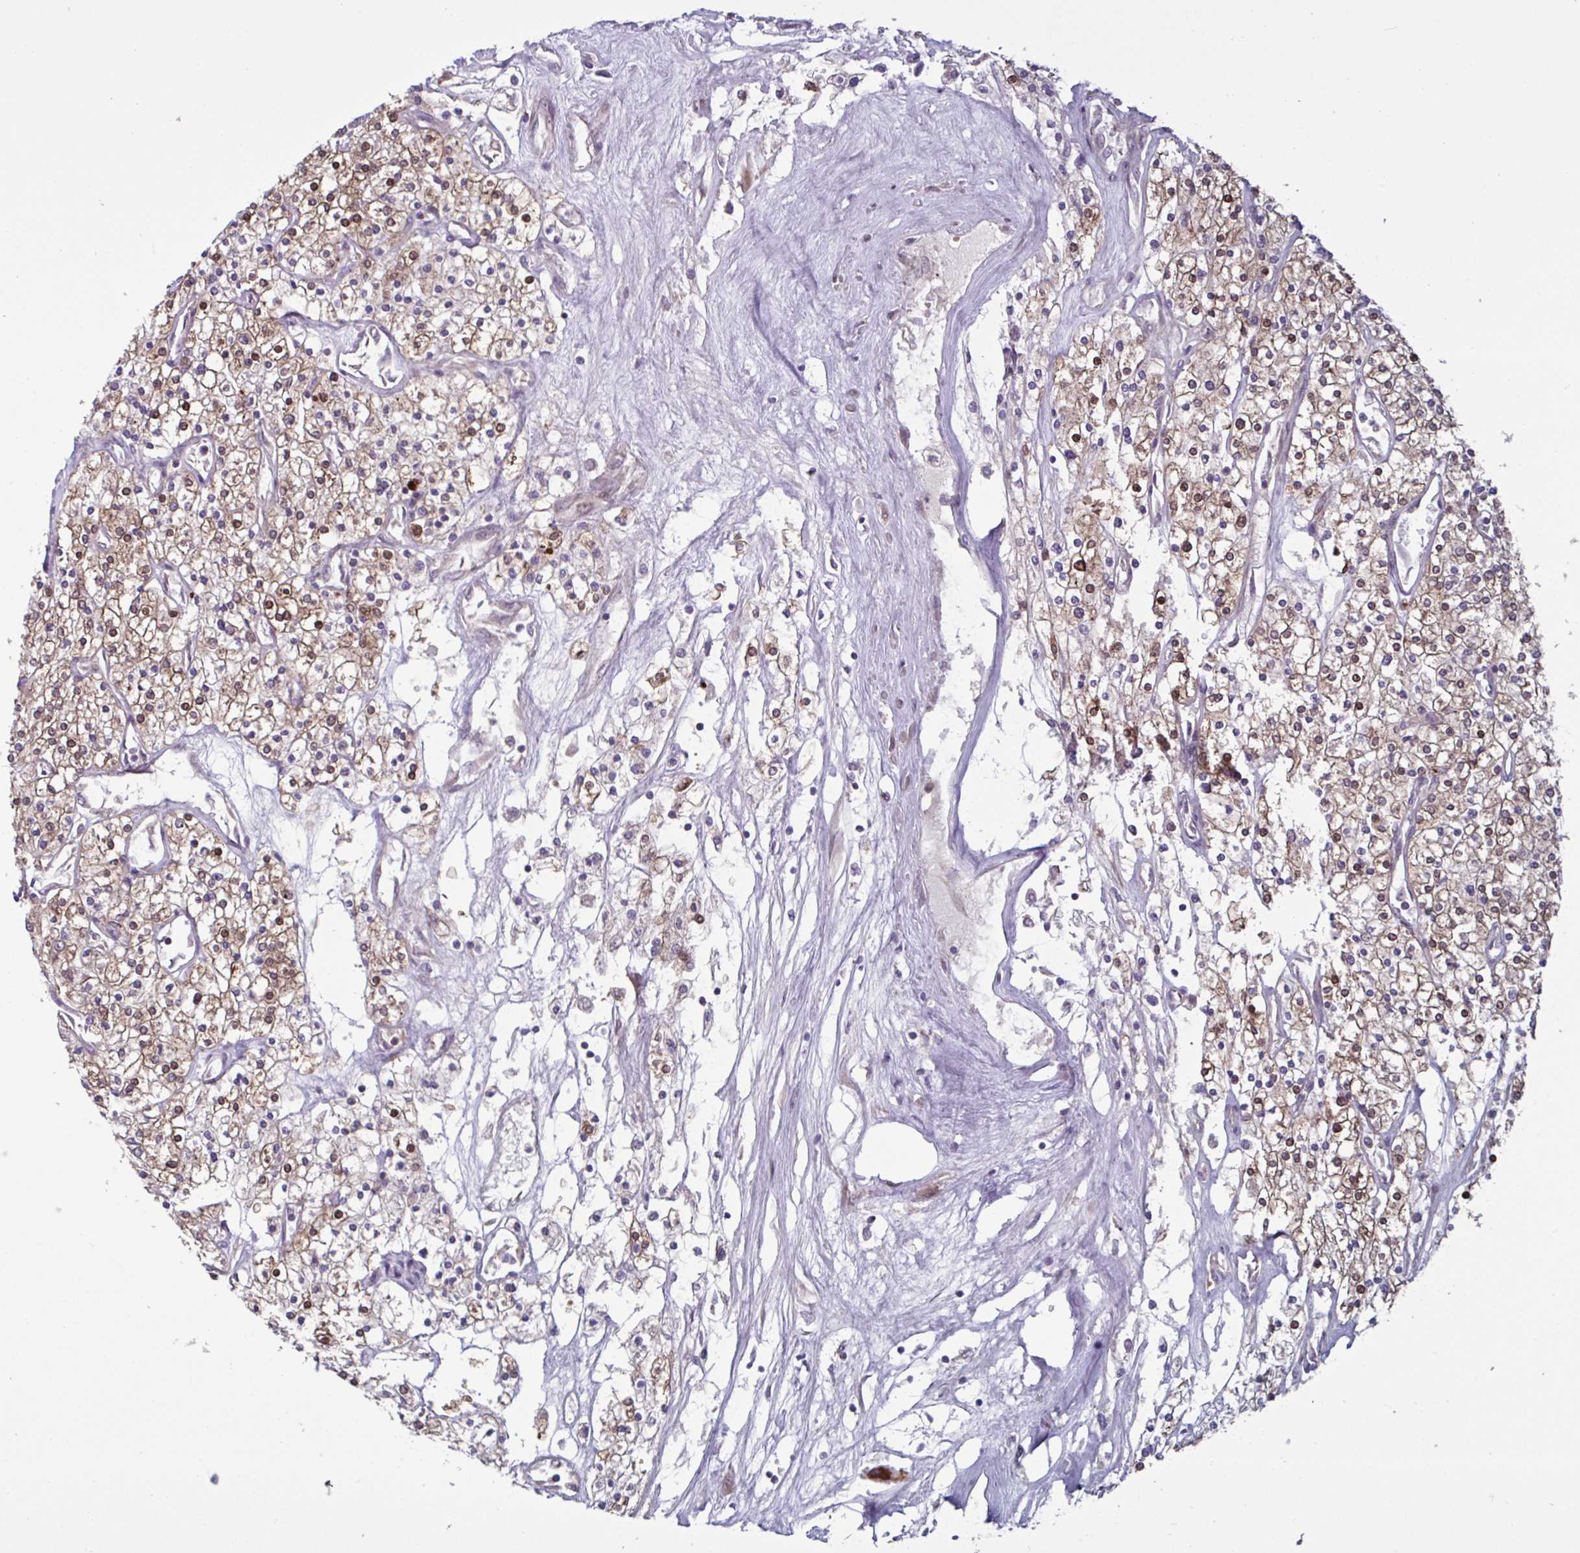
{"staining": {"intensity": "moderate", "quantity": ">75%", "location": "cytoplasmic/membranous,nuclear"}, "tissue": "renal cancer", "cell_type": "Tumor cells", "image_type": "cancer", "snomed": [{"axis": "morphology", "description": "Adenocarcinoma, NOS"}, {"axis": "topography", "description": "Kidney"}], "caption": "Protein expression analysis of renal cancer exhibits moderate cytoplasmic/membranous and nuclear staining in about >75% of tumor cells.", "gene": "GLTP", "patient": {"sex": "male", "age": 80}}